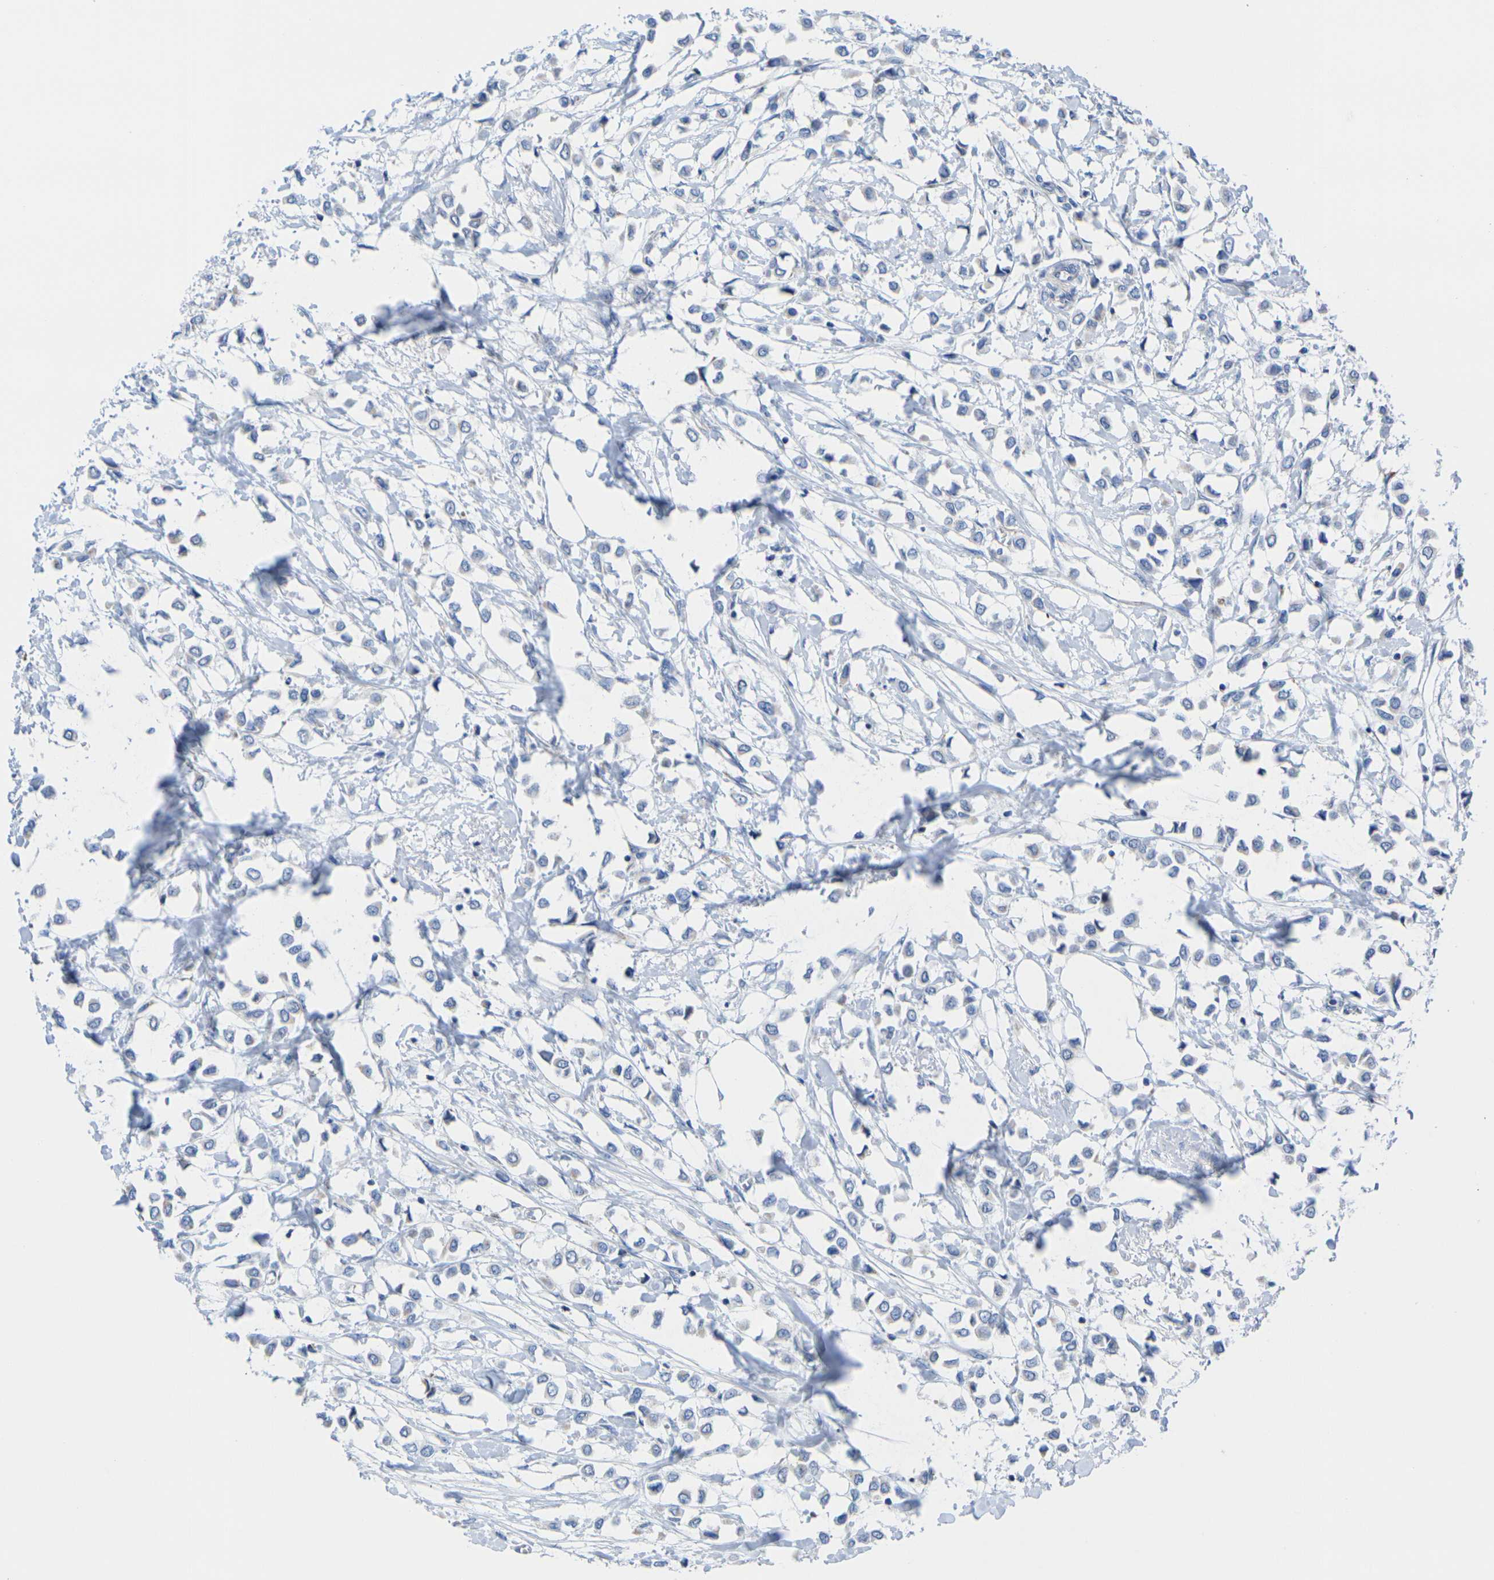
{"staining": {"intensity": "negative", "quantity": "none", "location": "none"}, "tissue": "breast cancer", "cell_type": "Tumor cells", "image_type": "cancer", "snomed": [{"axis": "morphology", "description": "Lobular carcinoma"}, {"axis": "topography", "description": "Breast"}], "caption": "Lobular carcinoma (breast) was stained to show a protein in brown. There is no significant expression in tumor cells.", "gene": "TMEM204", "patient": {"sex": "female", "age": 51}}